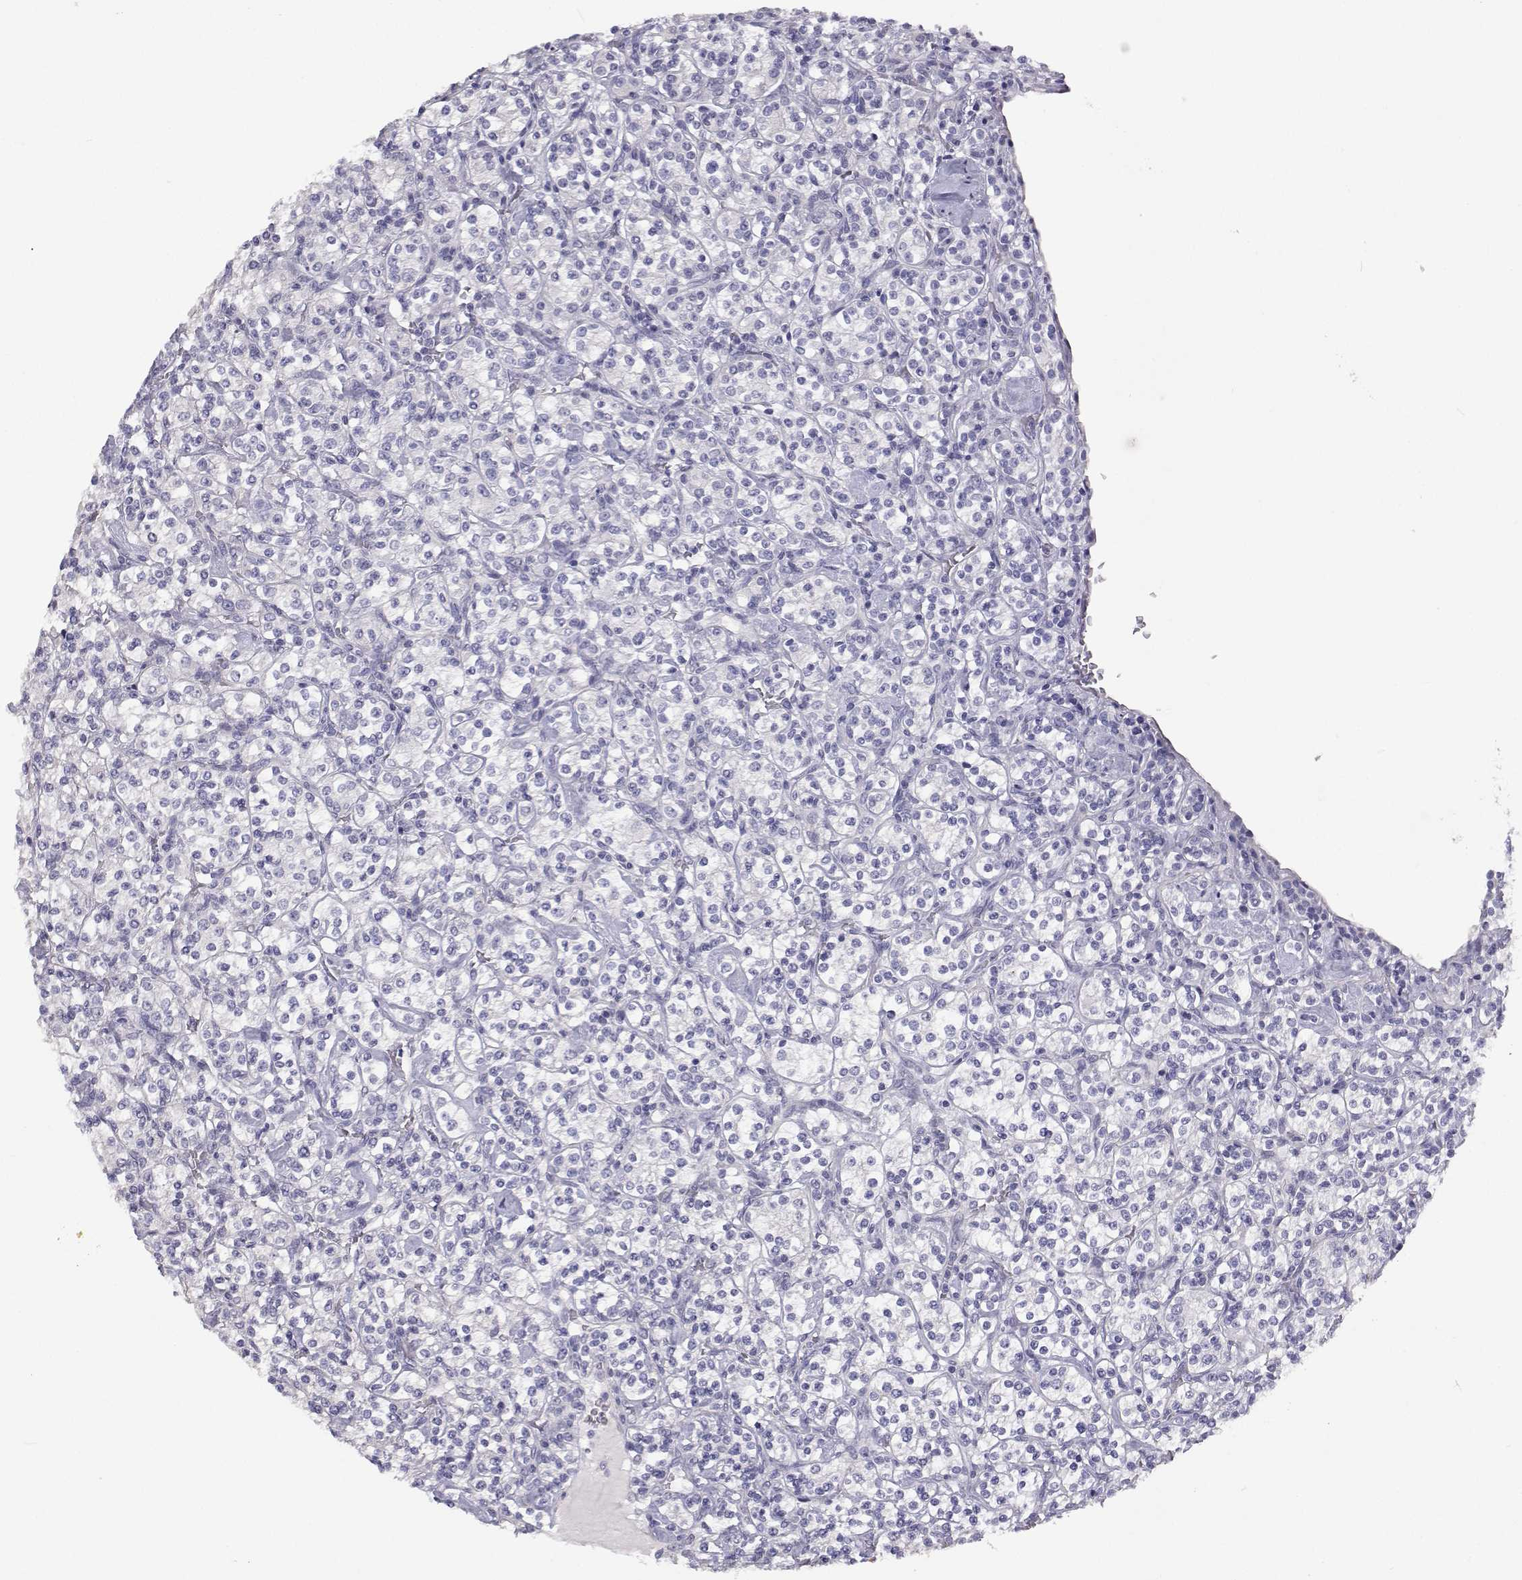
{"staining": {"intensity": "negative", "quantity": "none", "location": "none"}, "tissue": "renal cancer", "cell_type": "Tumor cells", "image_type": "cancer", "snomed": [{"axis": "morphology", "description": "Adenocarcinoma, NOS"}, {"axis": "topography", "description": "Kidney"}], "caption": "A histopathology image of human renal cancer is negative for staining in tumor cells.", "gene": "ANKRD65", "patient": {"sex": "male", "age": 77}}